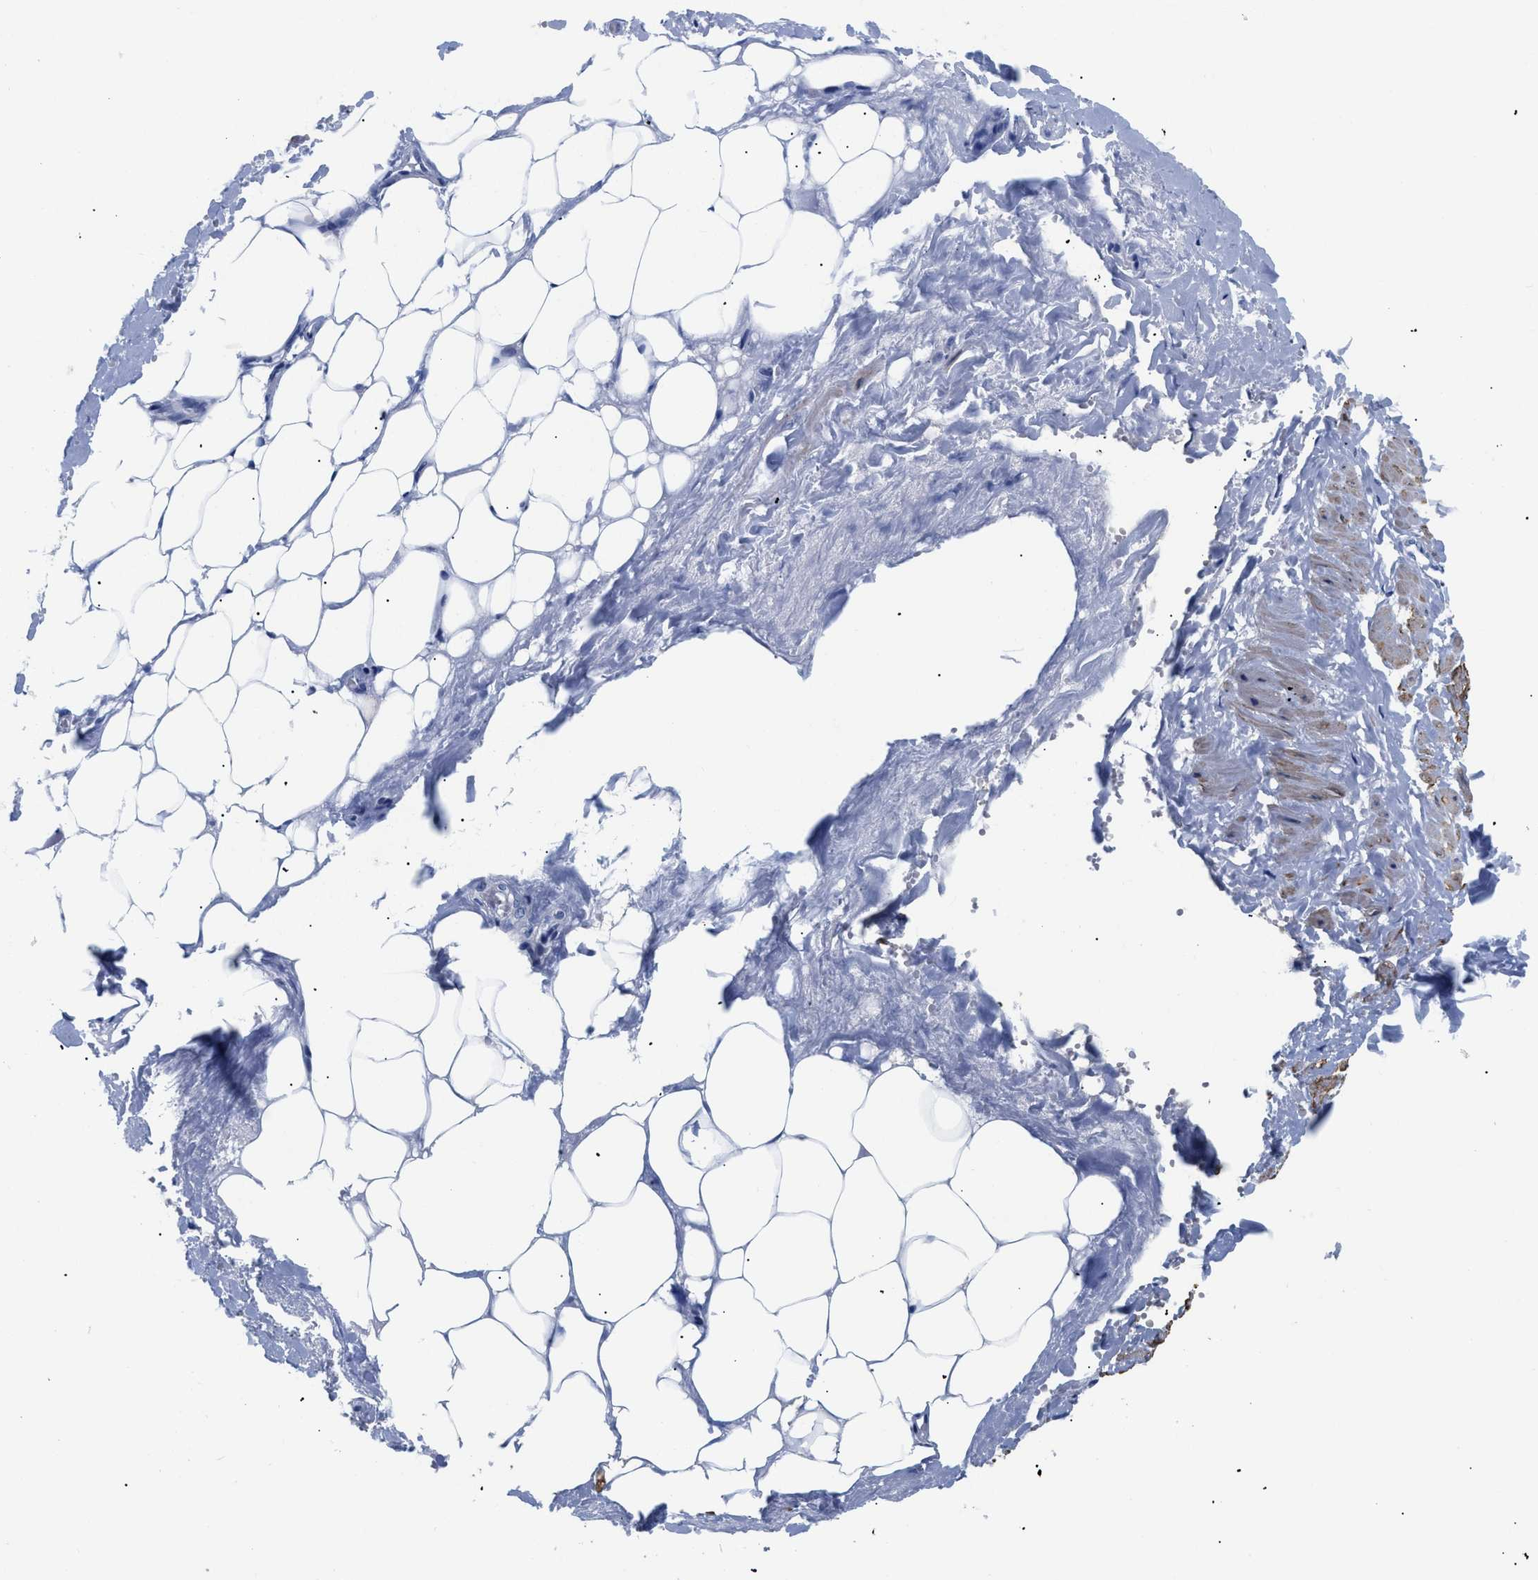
{"staining": {"intensity": "negative", "quantity": "none", "location": "none"}, "tissue": "adipose tissue", "cell_type": "Adipocytes", "image_type": "normal", "snomed": [{"axis": "morphology", "description": "Normal tissue, NOS"}, {"axis": "topography", "description": "Soft tissue"}, {"axis": "topography", "description": "Vascular tissue"}], "caption": "This is an immunohistochemistry (IHC) micrograph of benign human adipose tissue. There is no positivity in adipocytes.", "gene": "GPR149", "patient": {"sex": "female", "age": 35}}